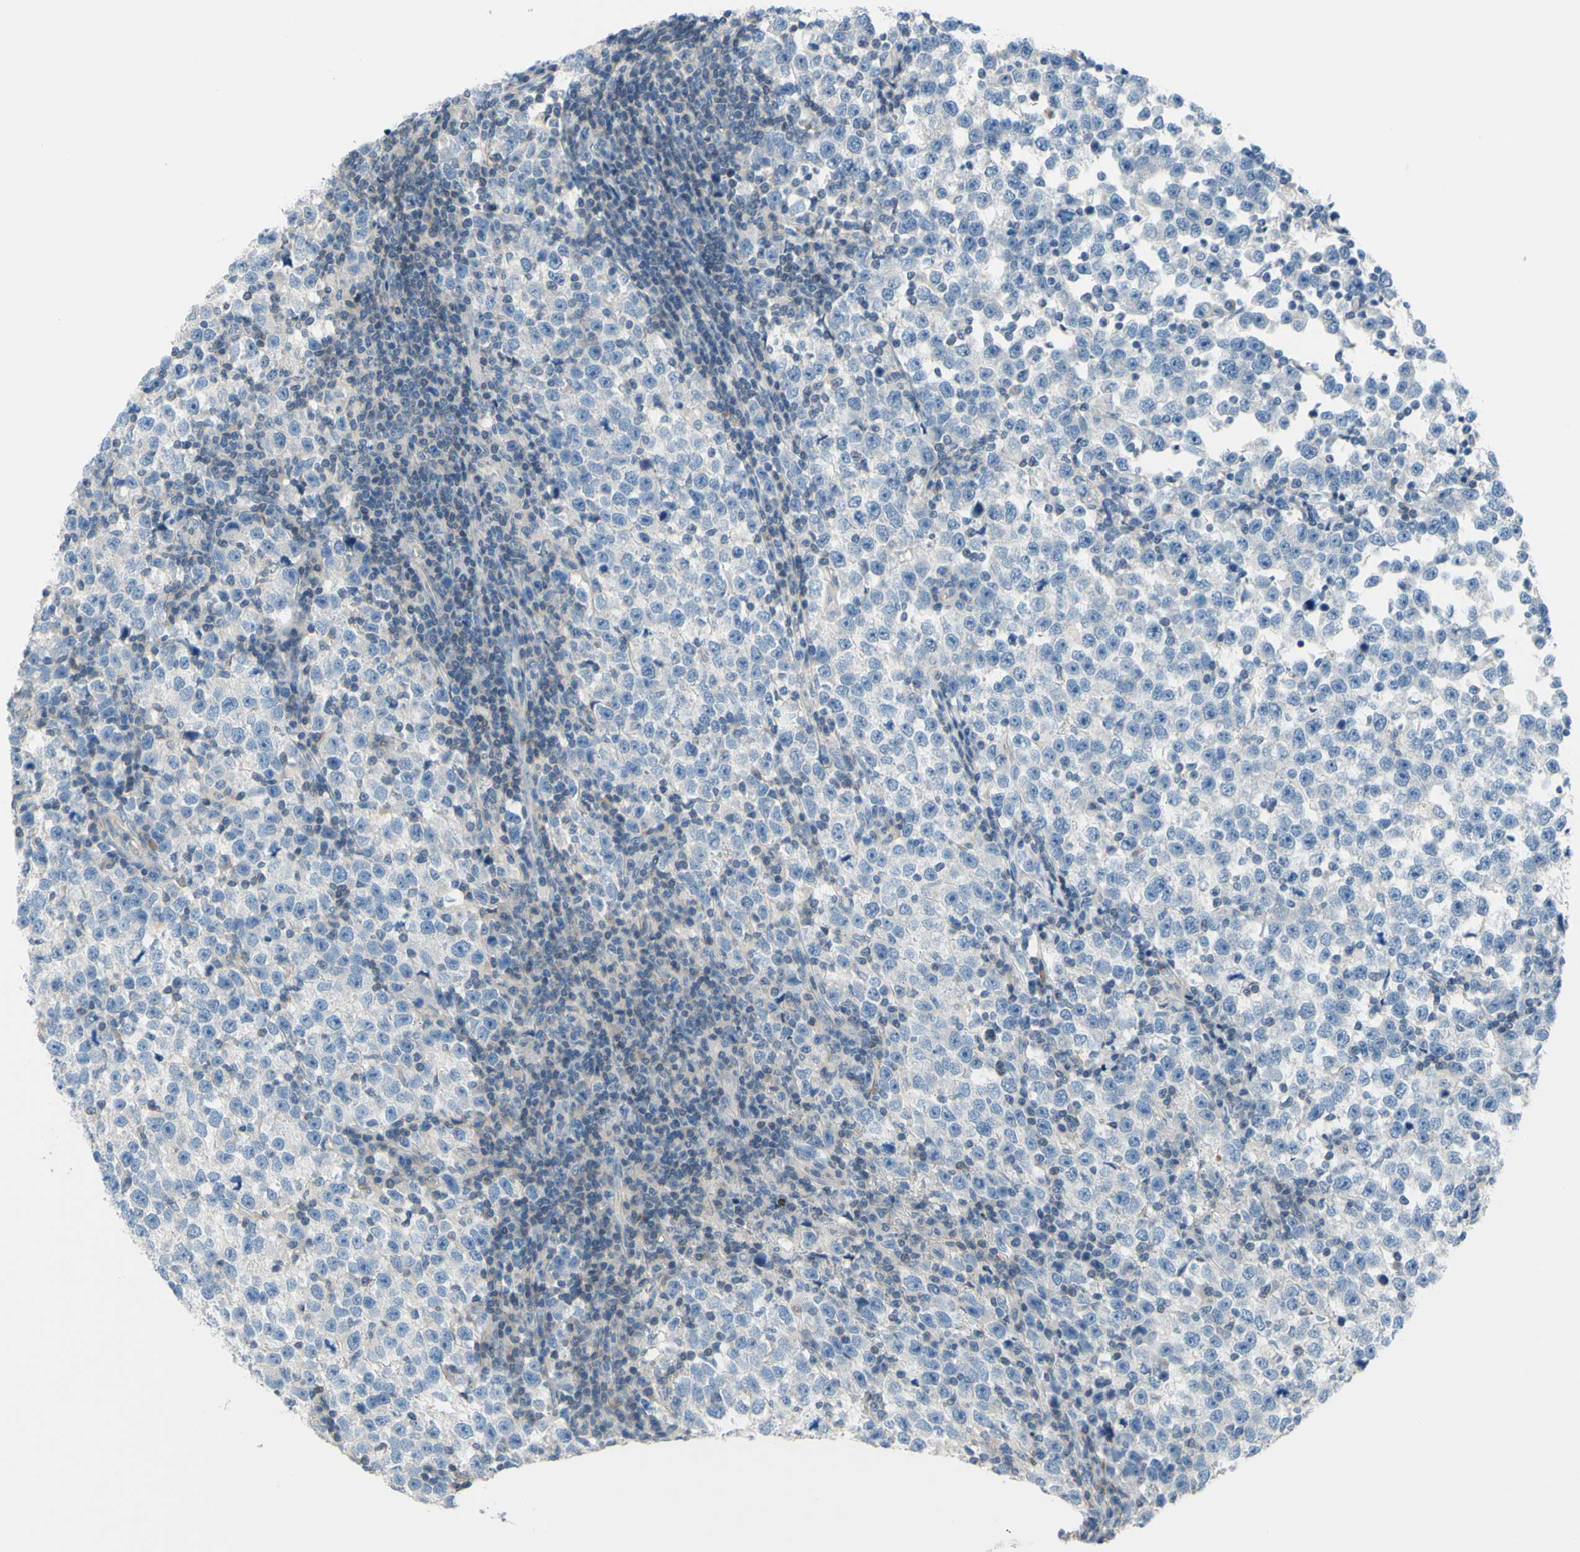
{"staining": {"intensity": "negative", "quantity": "none", "location": "none"}, "tissue": "testis cancer", "cell_type": "Tumor cells", "image_type": "cancer", "snomed": [{"axis": "morphology", "description": "Seminoma, NOS"}, {"axis": "topography", "description": "Testis"}], "caption": "Immunohistochemistry image of human testis cancer stained for a protein (brown), which exhibits no expression in tumor cells.", "gene": "PRRG2", "patient": {"sex": "male", "age": 43}}